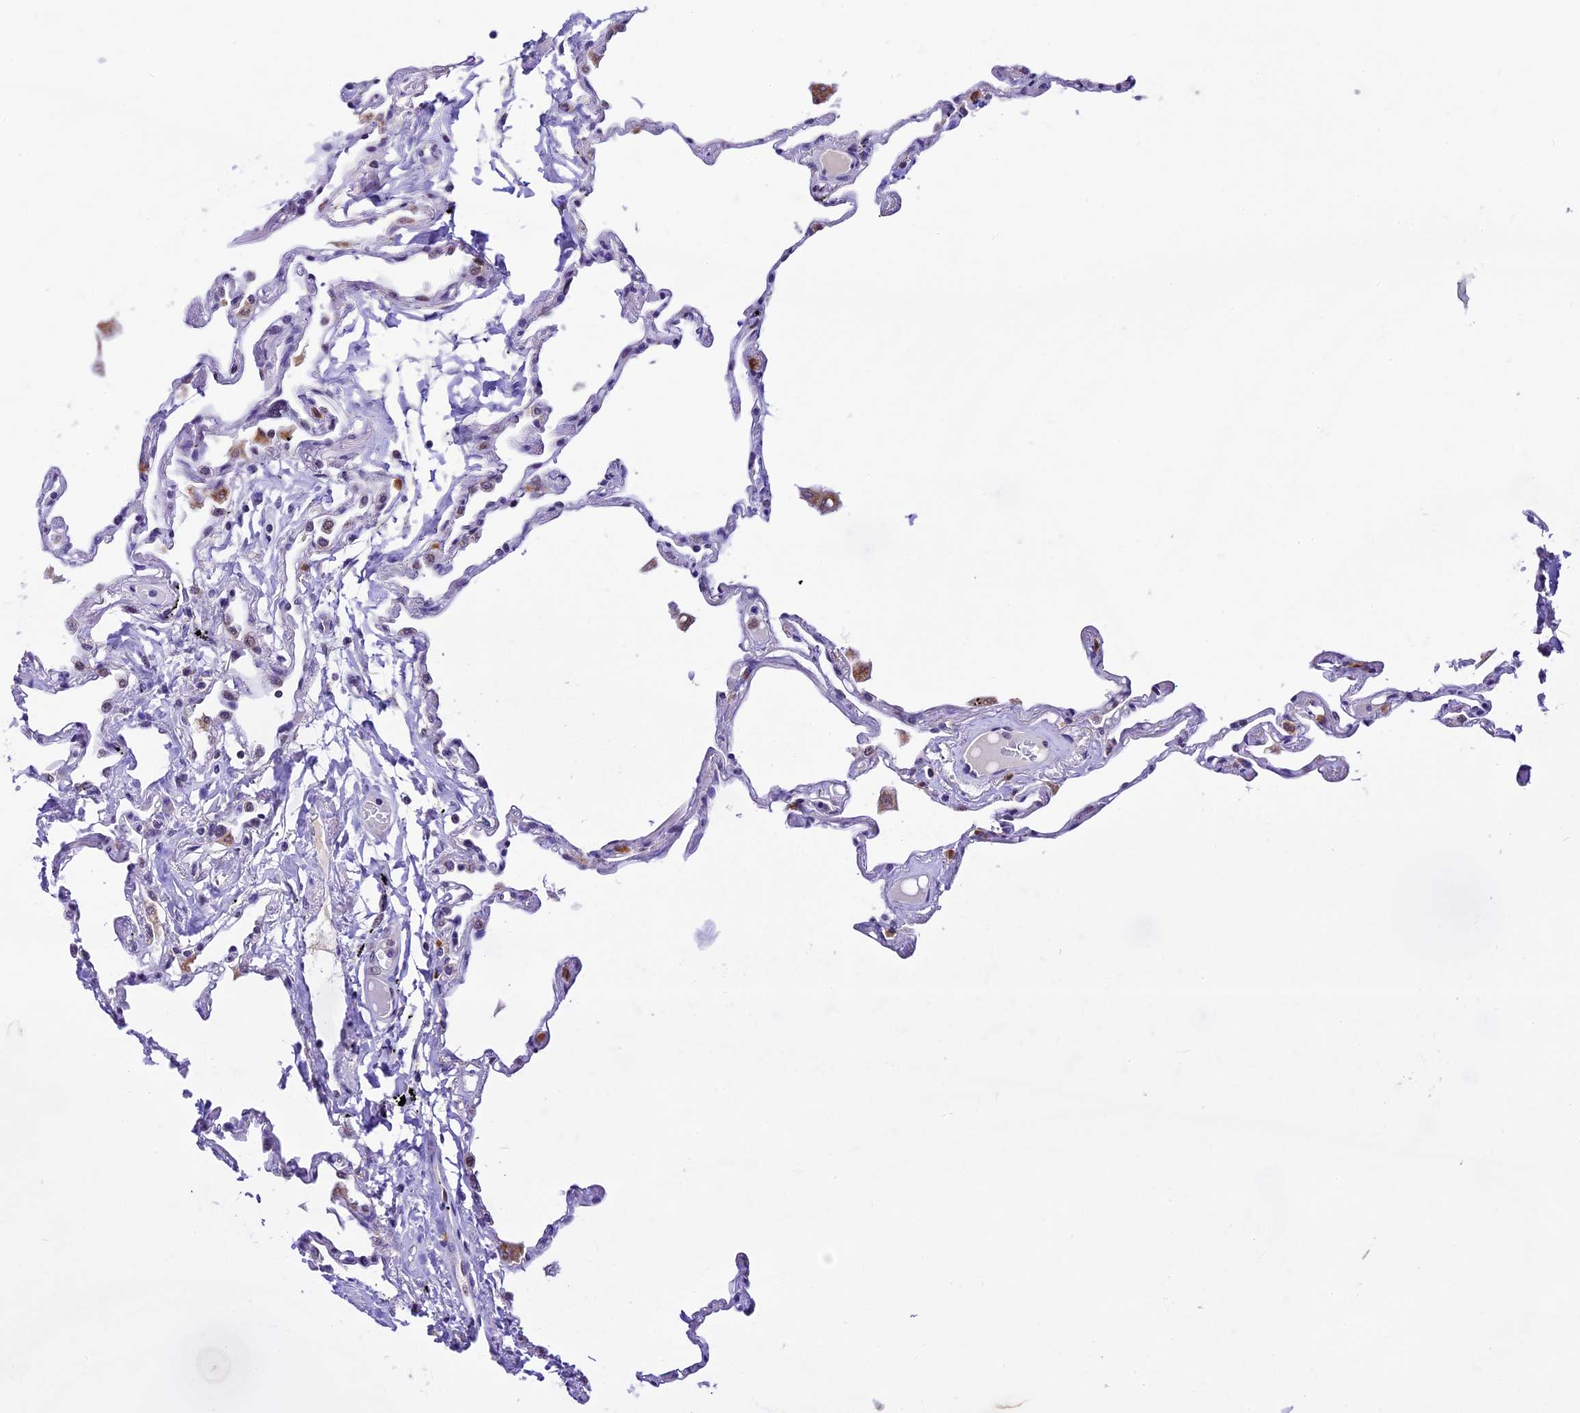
{"staining": {"intensity": "moderate", "quantity": "<25%", "location": "nuclear"}, "tissue": "lung", "cell_type": "Alveolar cells", "image_type": "normal", "snomed": [{"axis": "morphology", "description": "Normal tissue, NOS"}, {"axis": "topography", "description": "Lung"}], "caption": "This photomicrograph shows immunohistochemistry staining of normal lung, with low moderate nuclear staining in about <25% of alveolar cells.", "gene": "CARS2", "patient": {"sex": "female", "age": 67}}